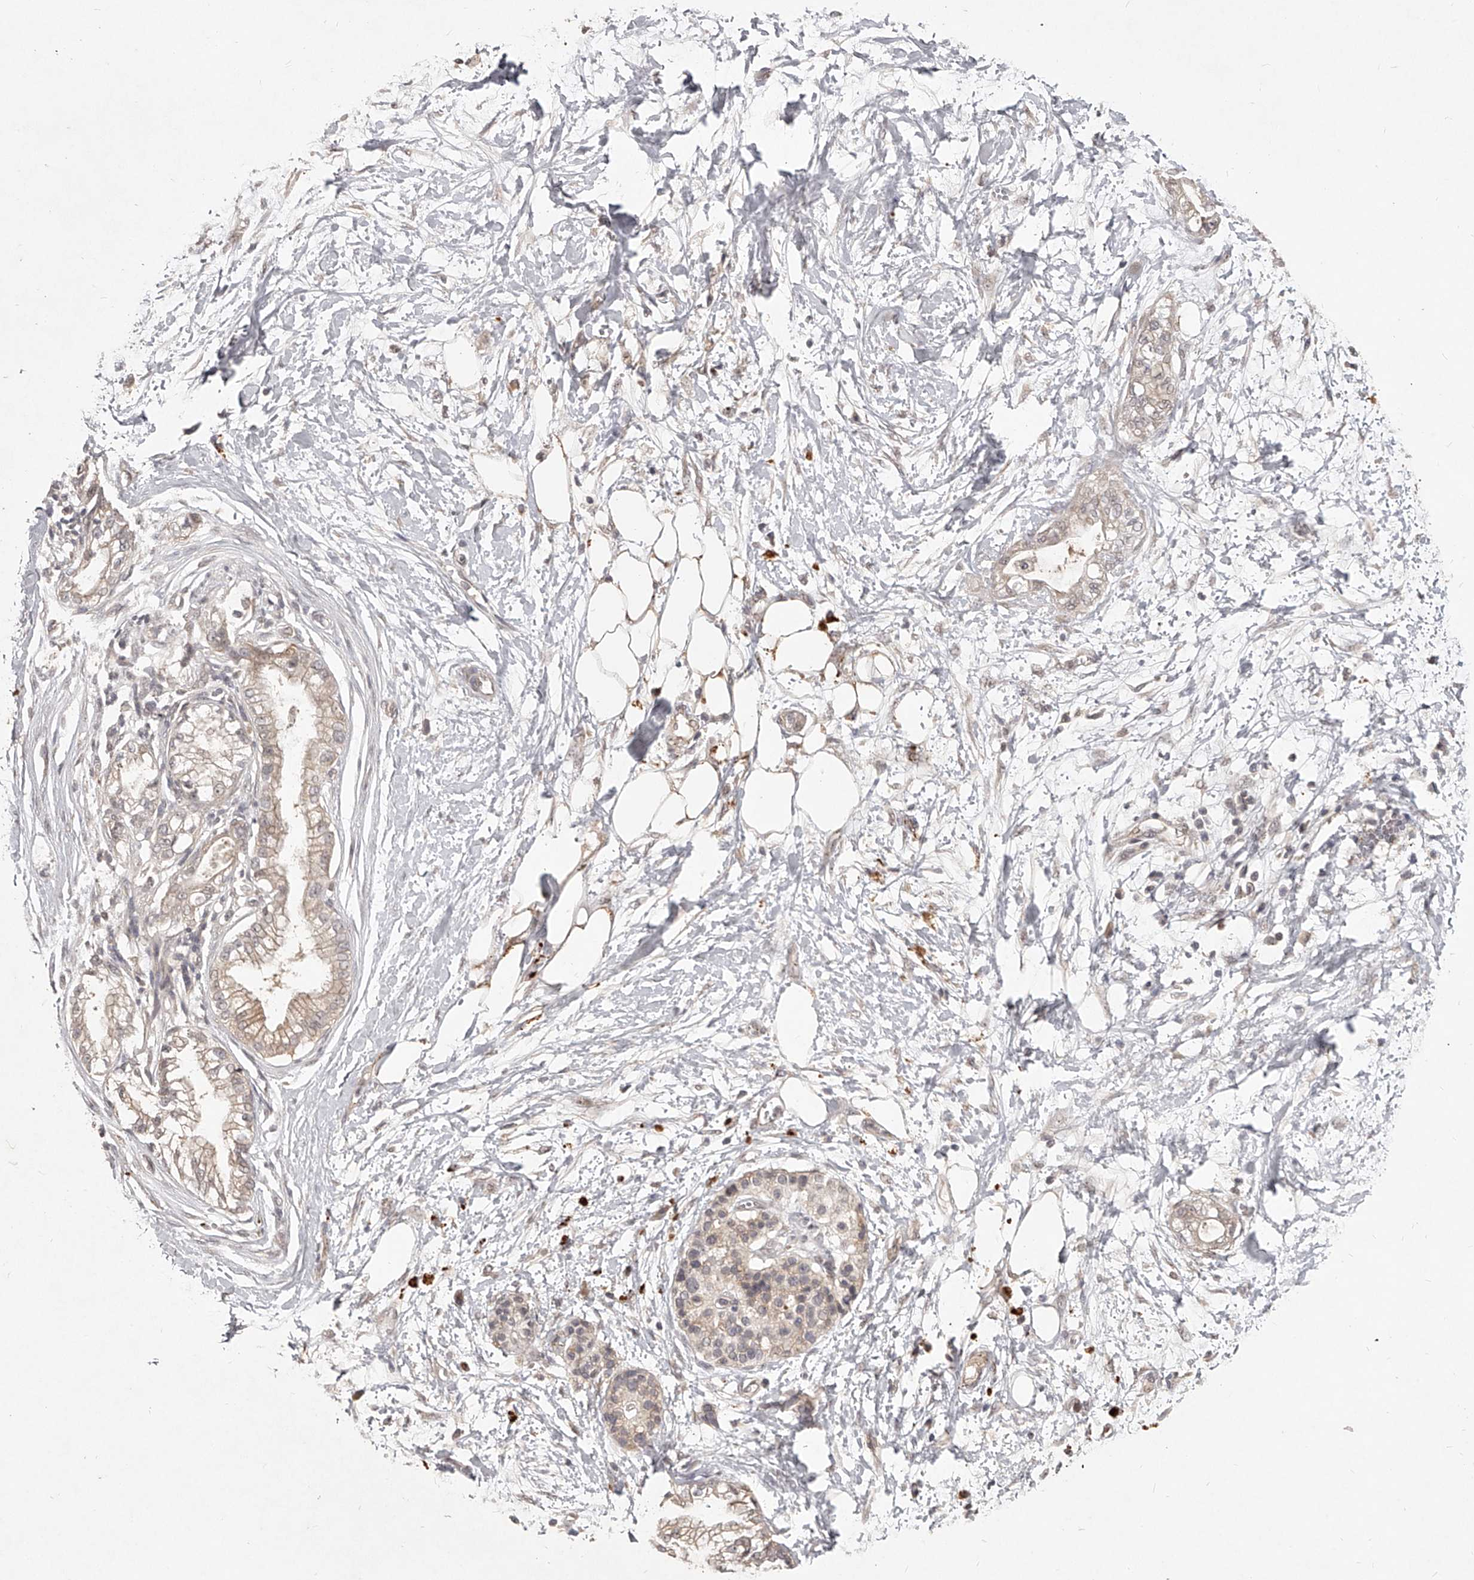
{"staining": {"intensity": "weak", "quantity": "<25%", "location": "cytoplasmic/membranous,nuclear"}, "tissue": "pancreatic cancer", "cell_type": "Tumor cells", "image_type": "cancer", "snomed": [{"axis": "morphology", "description": "Adenocarcinoma, NOS"}, {"axis": "topography", "description": "Pancreas"}], "caption": "Tumor cells are negative for brown protein staining in adenocarcinoma (pancreatic).", "gene": "SLC37A1", "patient": {"sex": "male", "age": 68}}